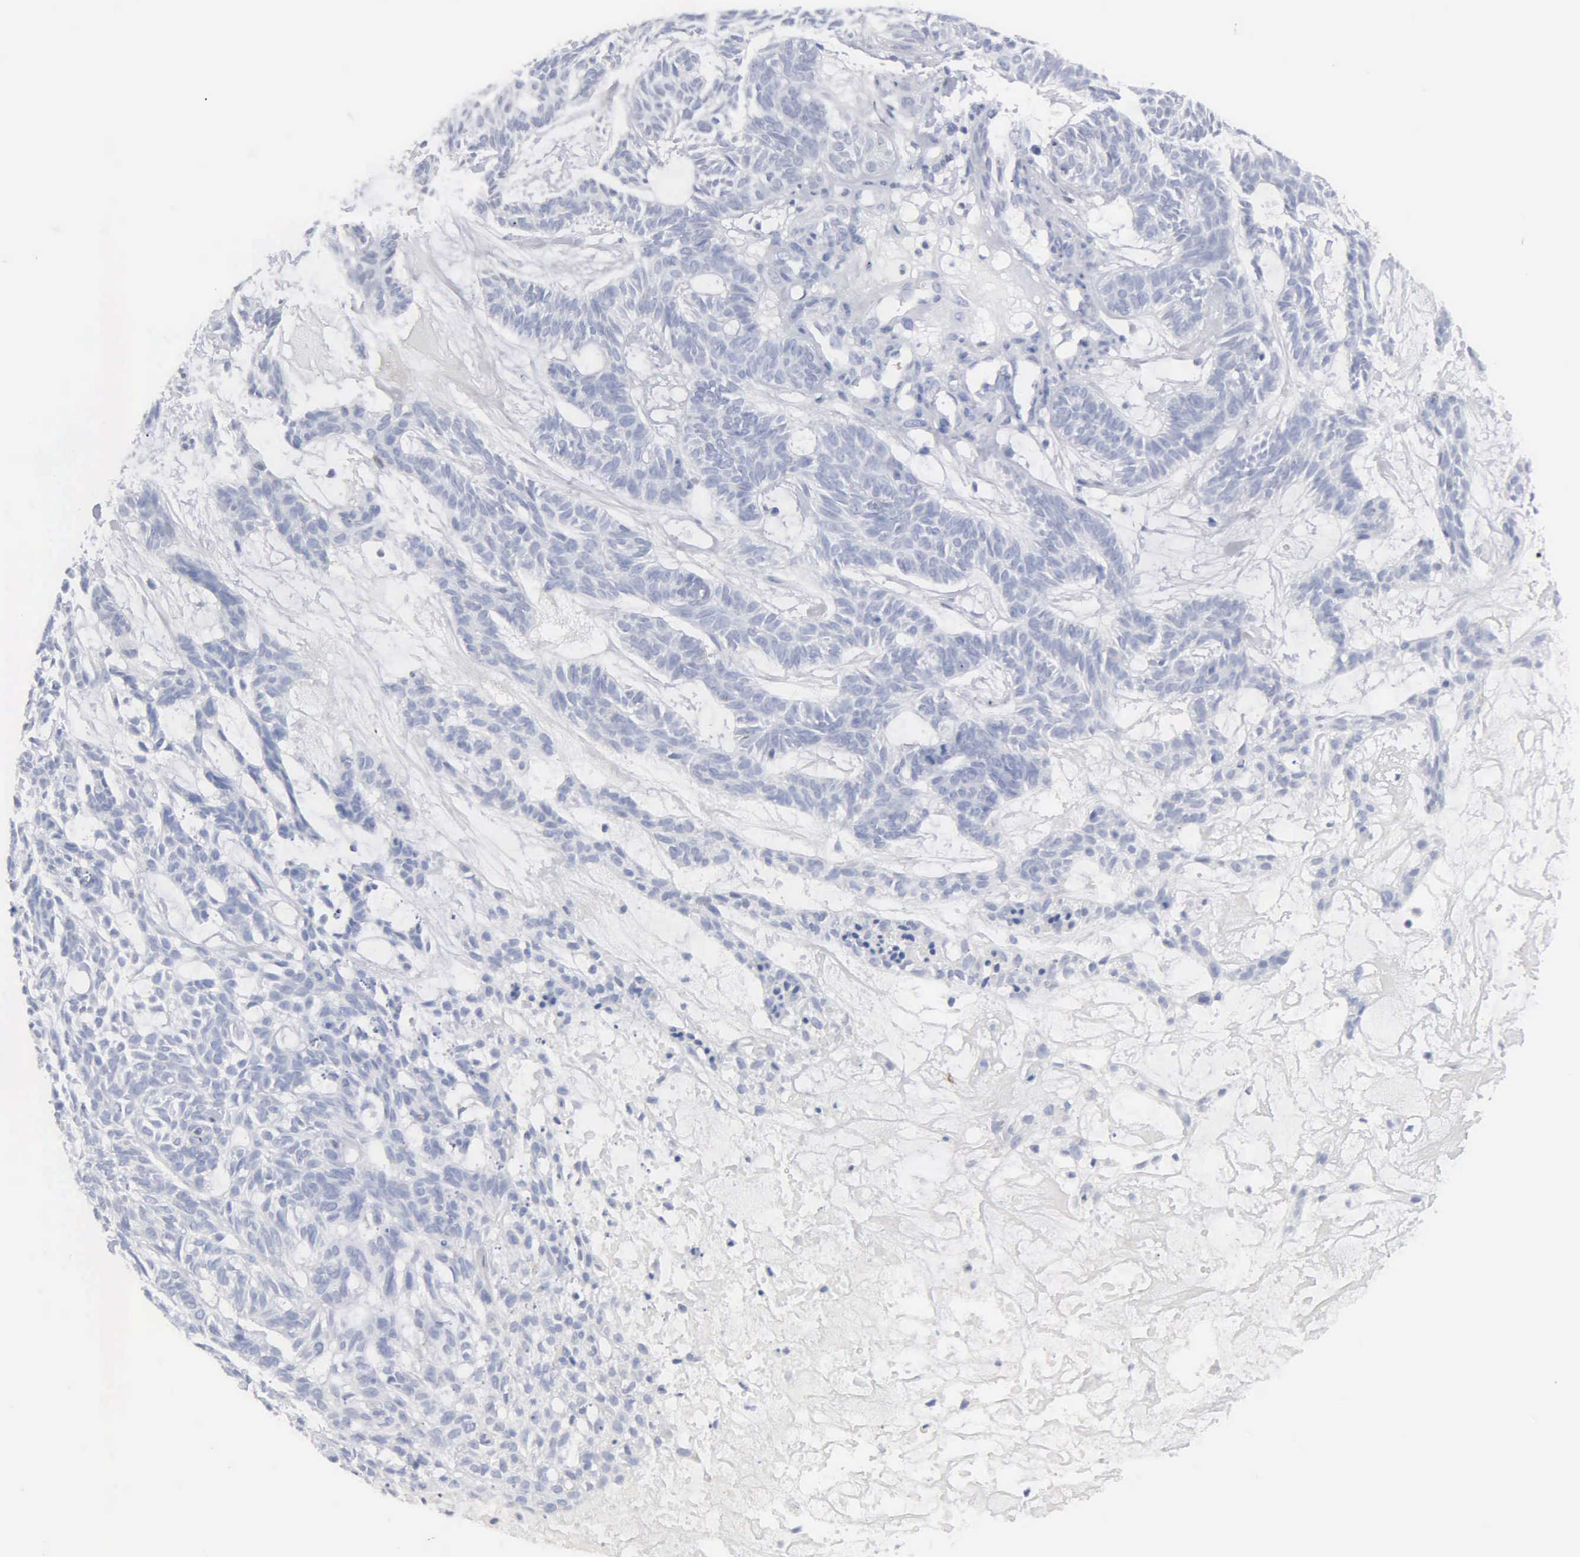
{"staining": {"intensity": "negative", "quantity": "none", "location": "none"}, "tissue": "skin cancer", "cell_type": "Tumor cells", "image_type": "cancer", "snomed": [{"axis": "morphology", "description": "Basal cell carcinoma"}, {"axis": "topography", "description": "Skin"}], "caption": "Immunohistochemistry of human skin cancer (basal cell carcinoma) reveals no staining in tumor cells.", "gene": "ASPHD2", "patient": {"sex": "male", "age": 75}}